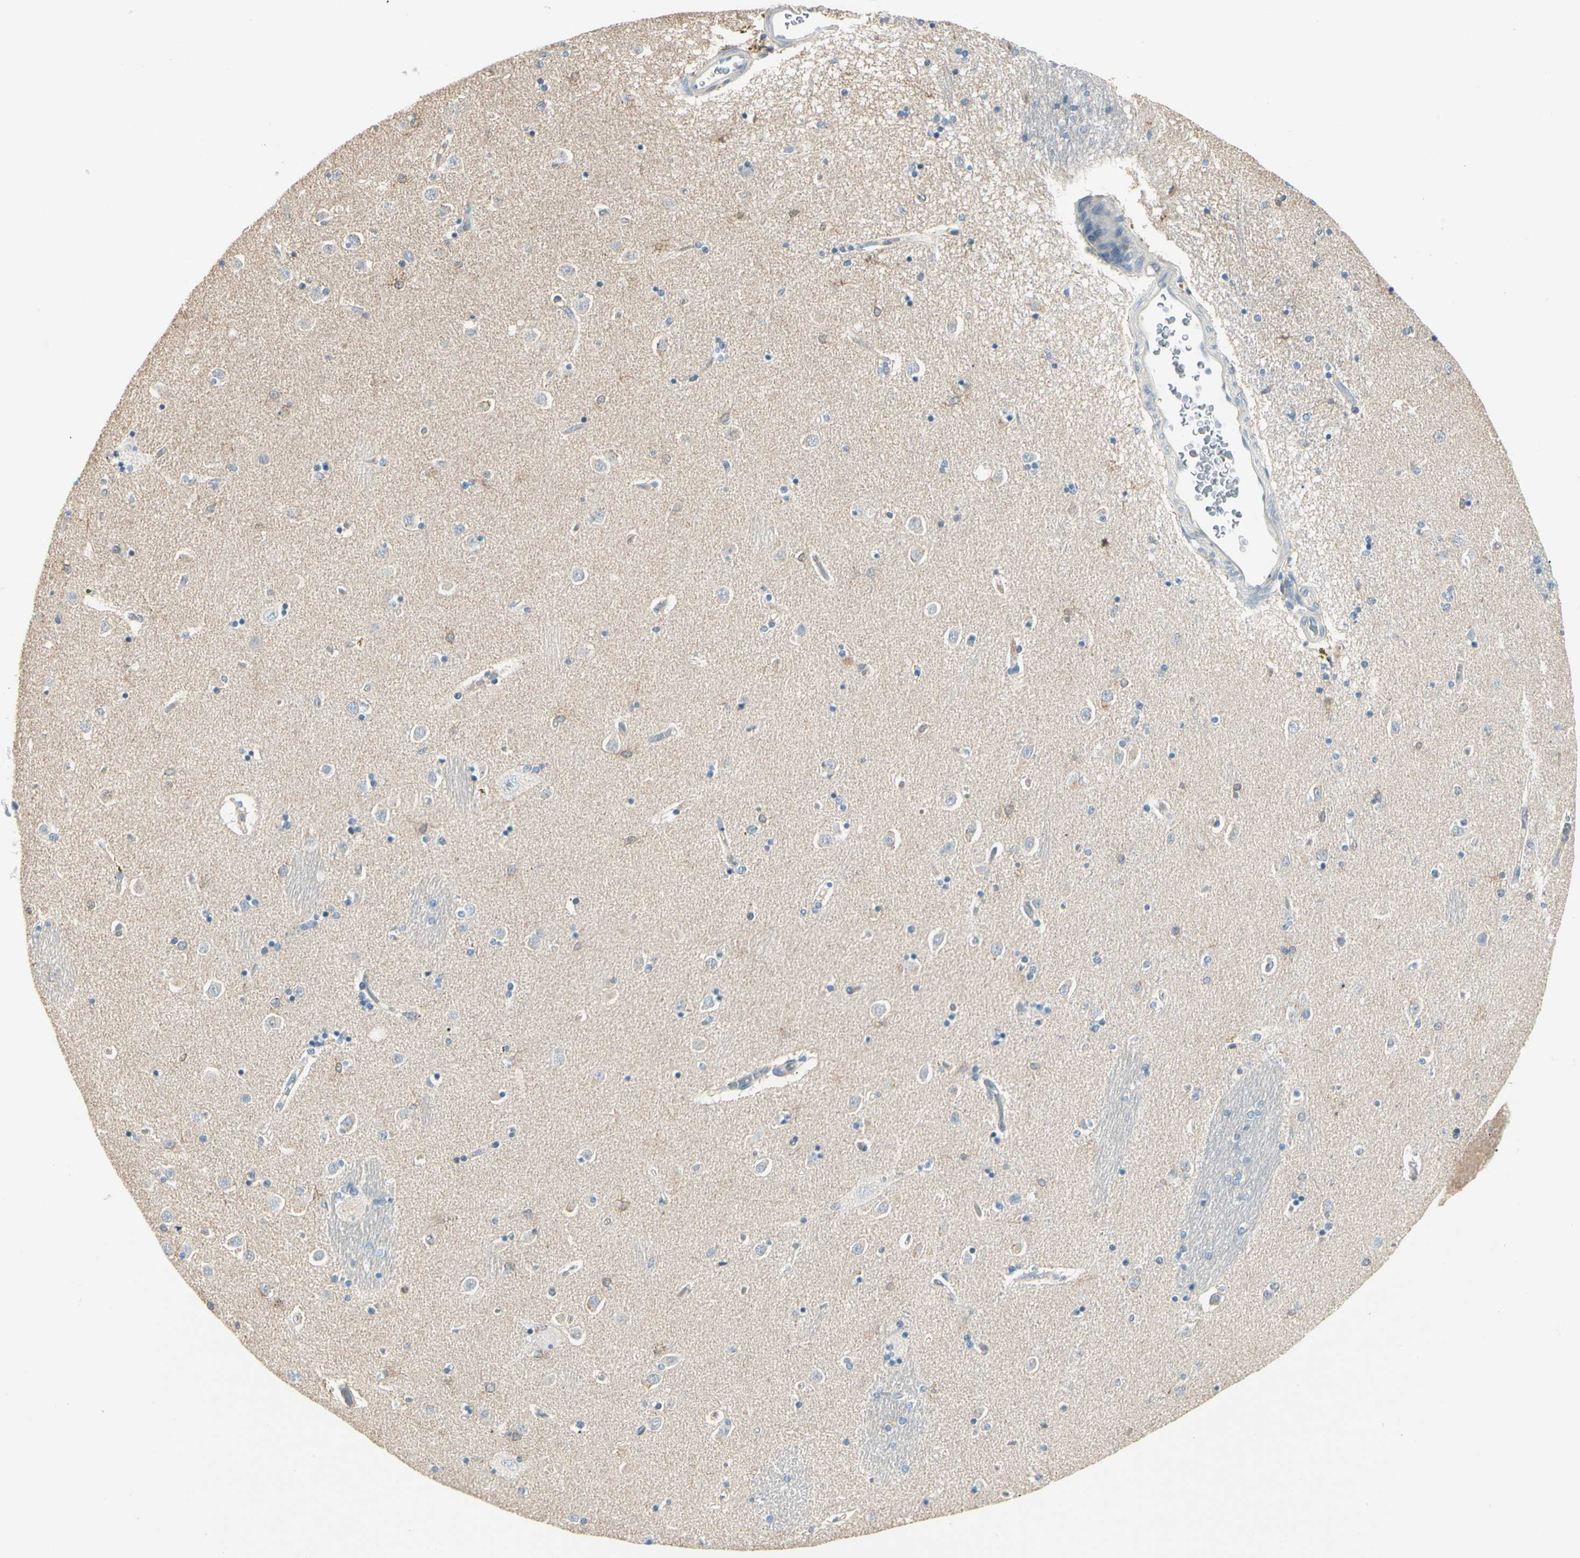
{"staining": {"intensity": "negative", "quantity": "none", "location": "none"}, "tissue": "caudate", "cell_type": "Glial cells", "image_type": "normal", "snomed": [{"axis": "morphology", "description": "Normal tissue, NOS"}, {"axis": "topography", "description": "Lateral ventricle wall"}], "caption": "DAB immunohistochemical staining of unremarkable caudate exhibits no significant staining in glial cells. (Stains: DAB (3,3'-diaminobenzidine) immunohistochemistry with hematoxylin counter stain, Microscopy: brightfield microscopy at high magnification).", "gene": "DUSP12", "patient": {"sex": "female", "age": 54}}